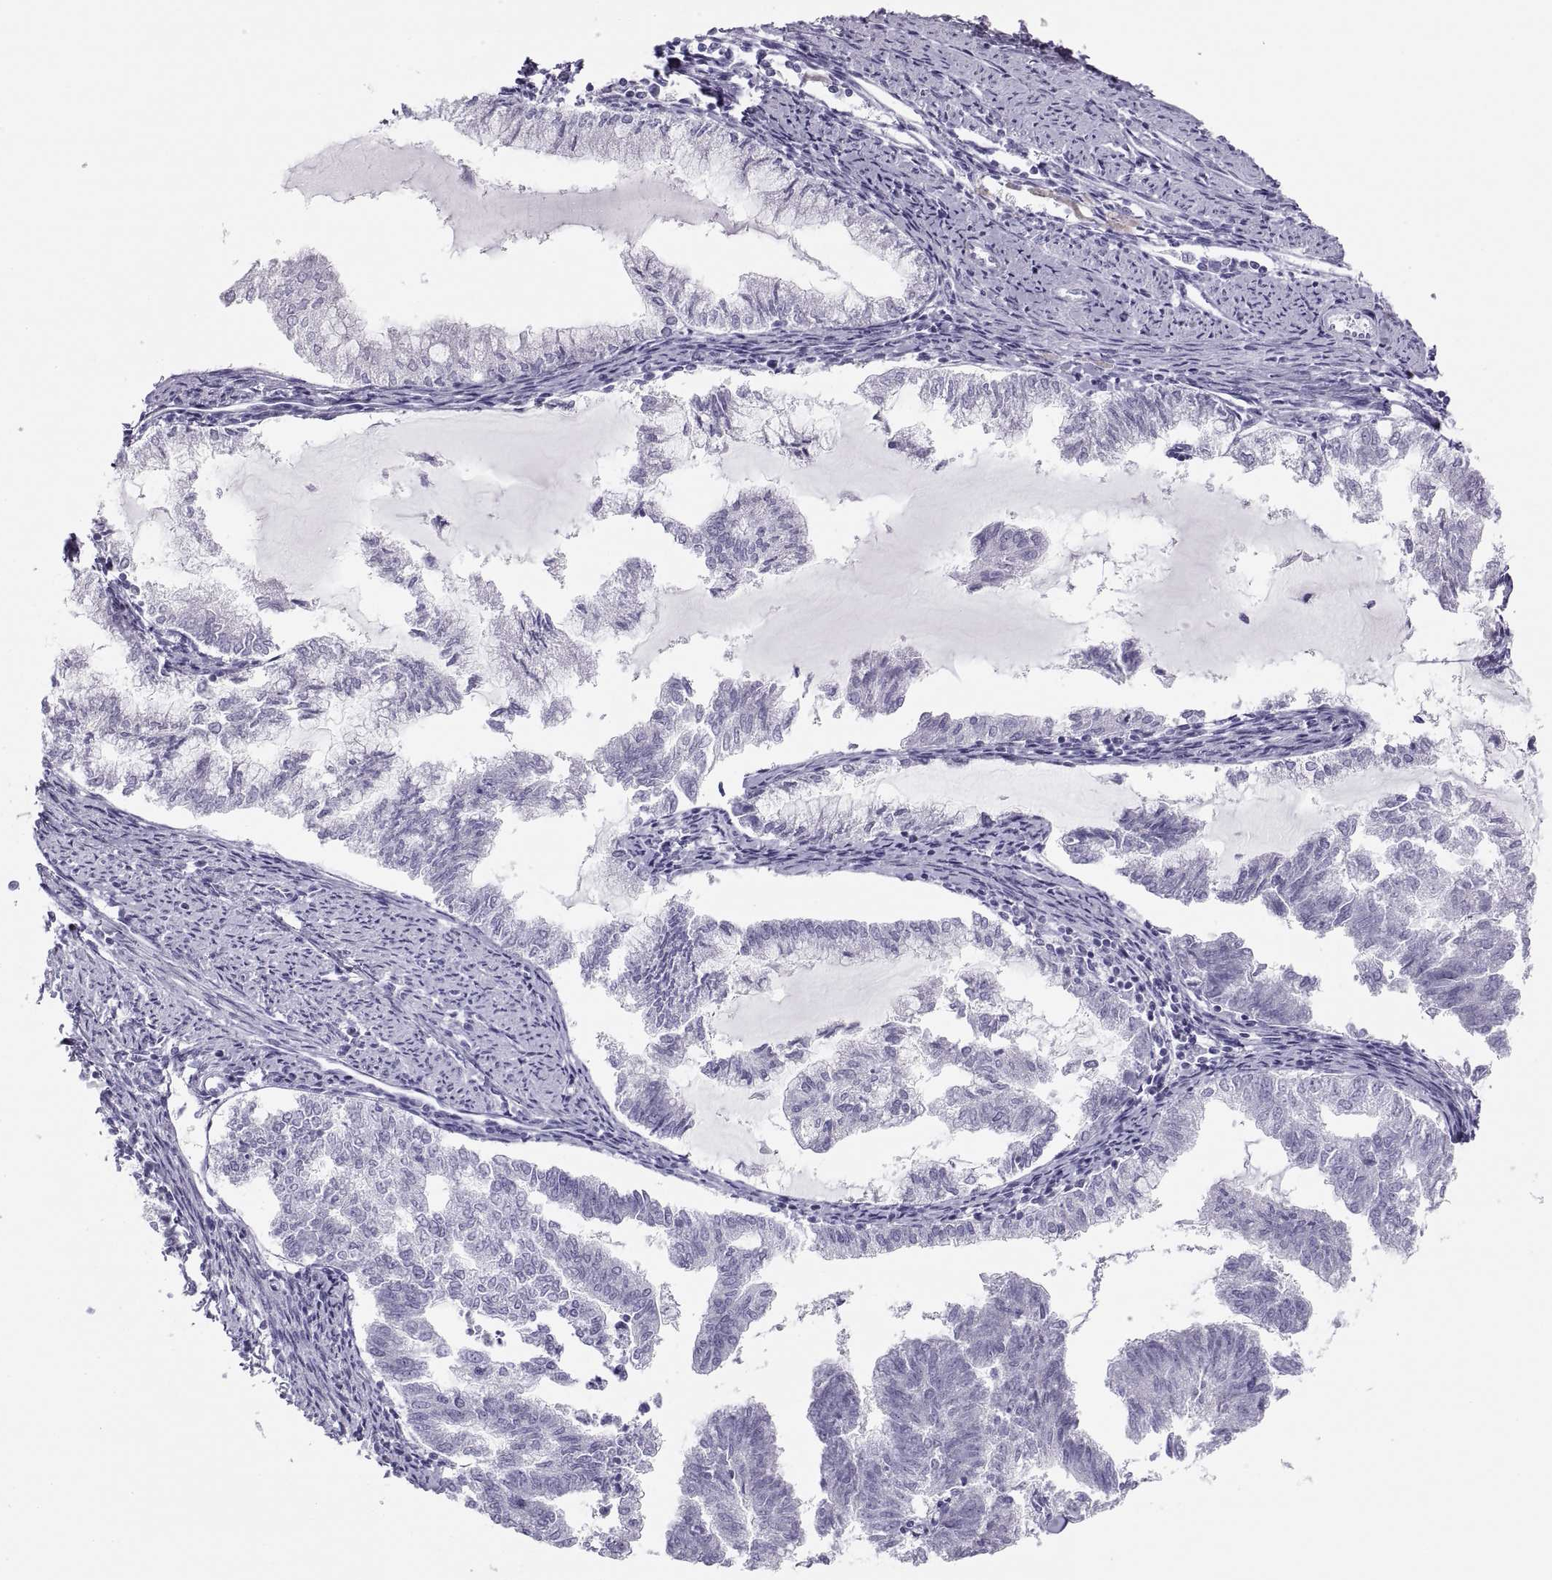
{"staining": {"intensity": "negative", "quantity": "none", "location": "none"}, "tissue": "endometrial cancer", "cell_type": "Tumor cells", "image_type": "cancer", "snomed": [{"axis": "morphology", "description": "Adenocarcinoma, NOS"}, {"axis": "topography", "description": "Endometrium"}], "caption": "There is no significant staining in tumor cells of adenocarcinoma (endometrial).", "gene": "SEMG1", "patient": {"sex": "female", "age": 79}}